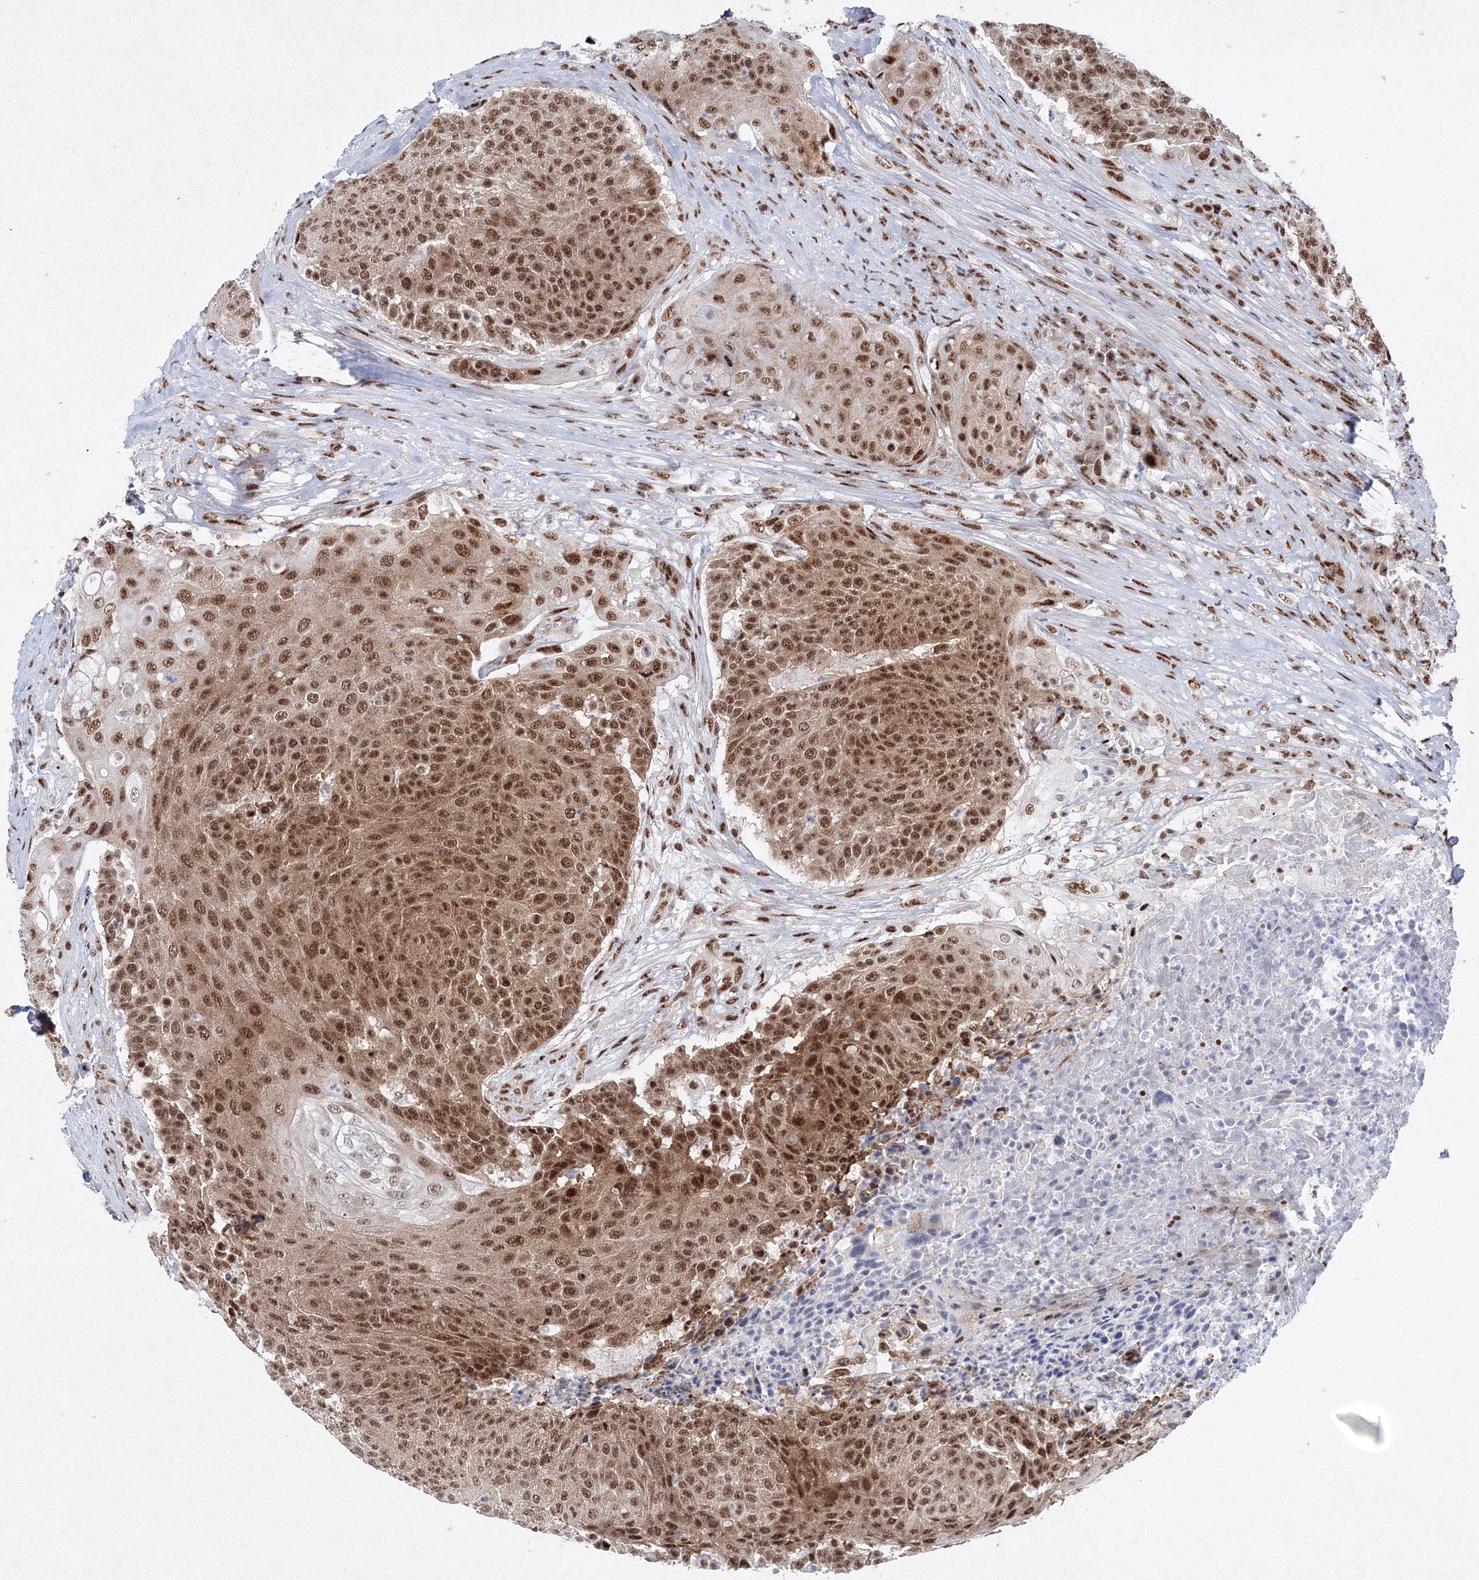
{"staining": {"intensity": "moderate", "quantity": ">75%", "location": "cytoplasmic/membranous,nuclear"}, "tissue": "urothelial cancer", "cell_type": "Tumor cells", "image_type": "cancer", "snomed": [{"axis": "morphology", "description": "Urothelial carcinoma, High grade"}, {"axis": "topography", "description": "Urinary bladder"}], "caption": "Urothelial cancer stained with a brown dye displays moderate cytoplasmic/membranous and nuclear positive expression in approximately >75% of tumor cells.", "gene": "SNRPC", "patient": {"sex": "female", "age": 63}}